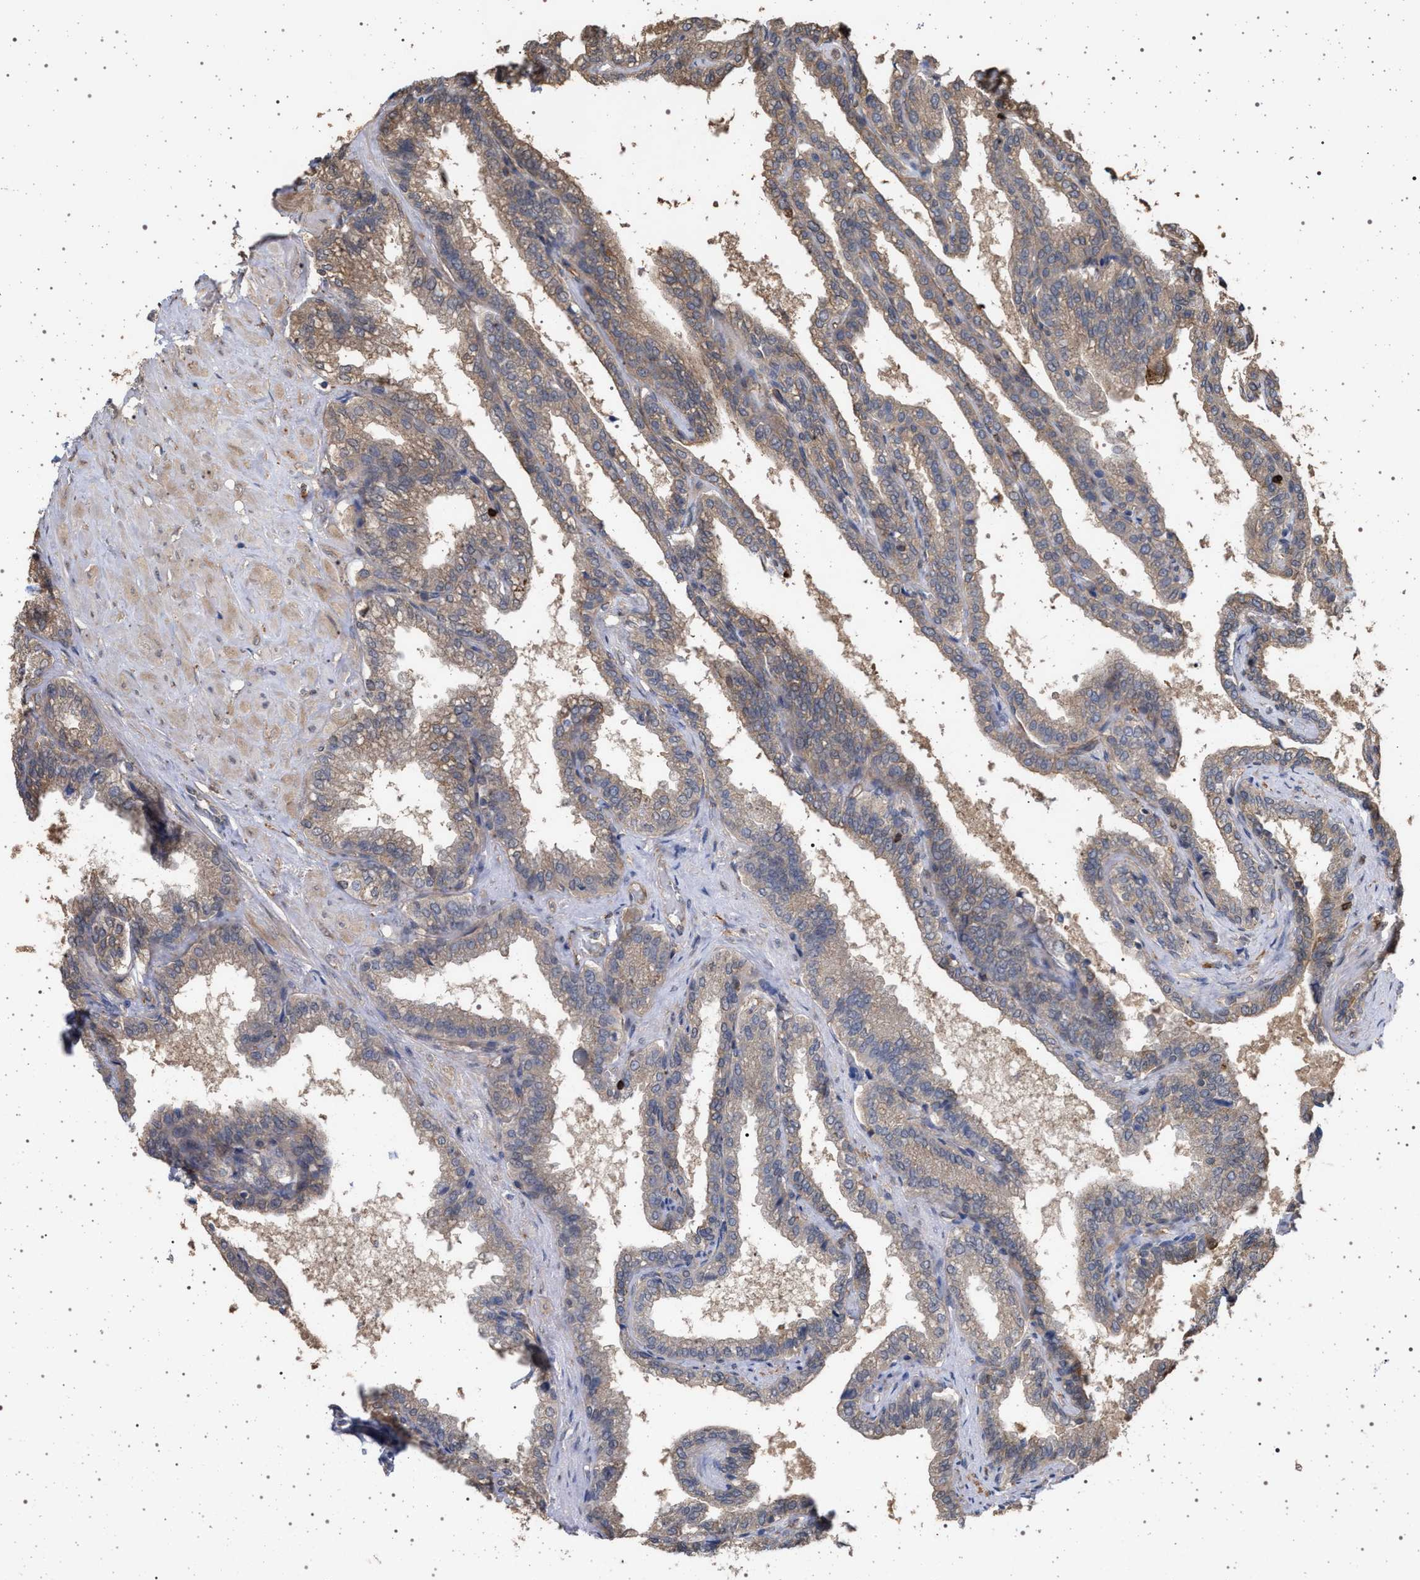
{"staining": {"intensity": "weak", "quantity": ">75%", "location": "cytoplasmic/membranous"}, "tissue": "seminal vesicle", "cell_type": "Glandular cells", "image_type": "normal", "snomed": [{"axis": "morphology", "description": "Normal tissue, NOS"}, {"axis": "topography", "description": "Seminal veicle"}], "caption": "Protein staining shows weak cytoplasmic/membranous positivity in about >75% of glandular cells in unremarkable seminal vesicle. Nuclei are stained in blue.", "gene": "IFT20", "patient": {"sex": "male", "age": 46}}